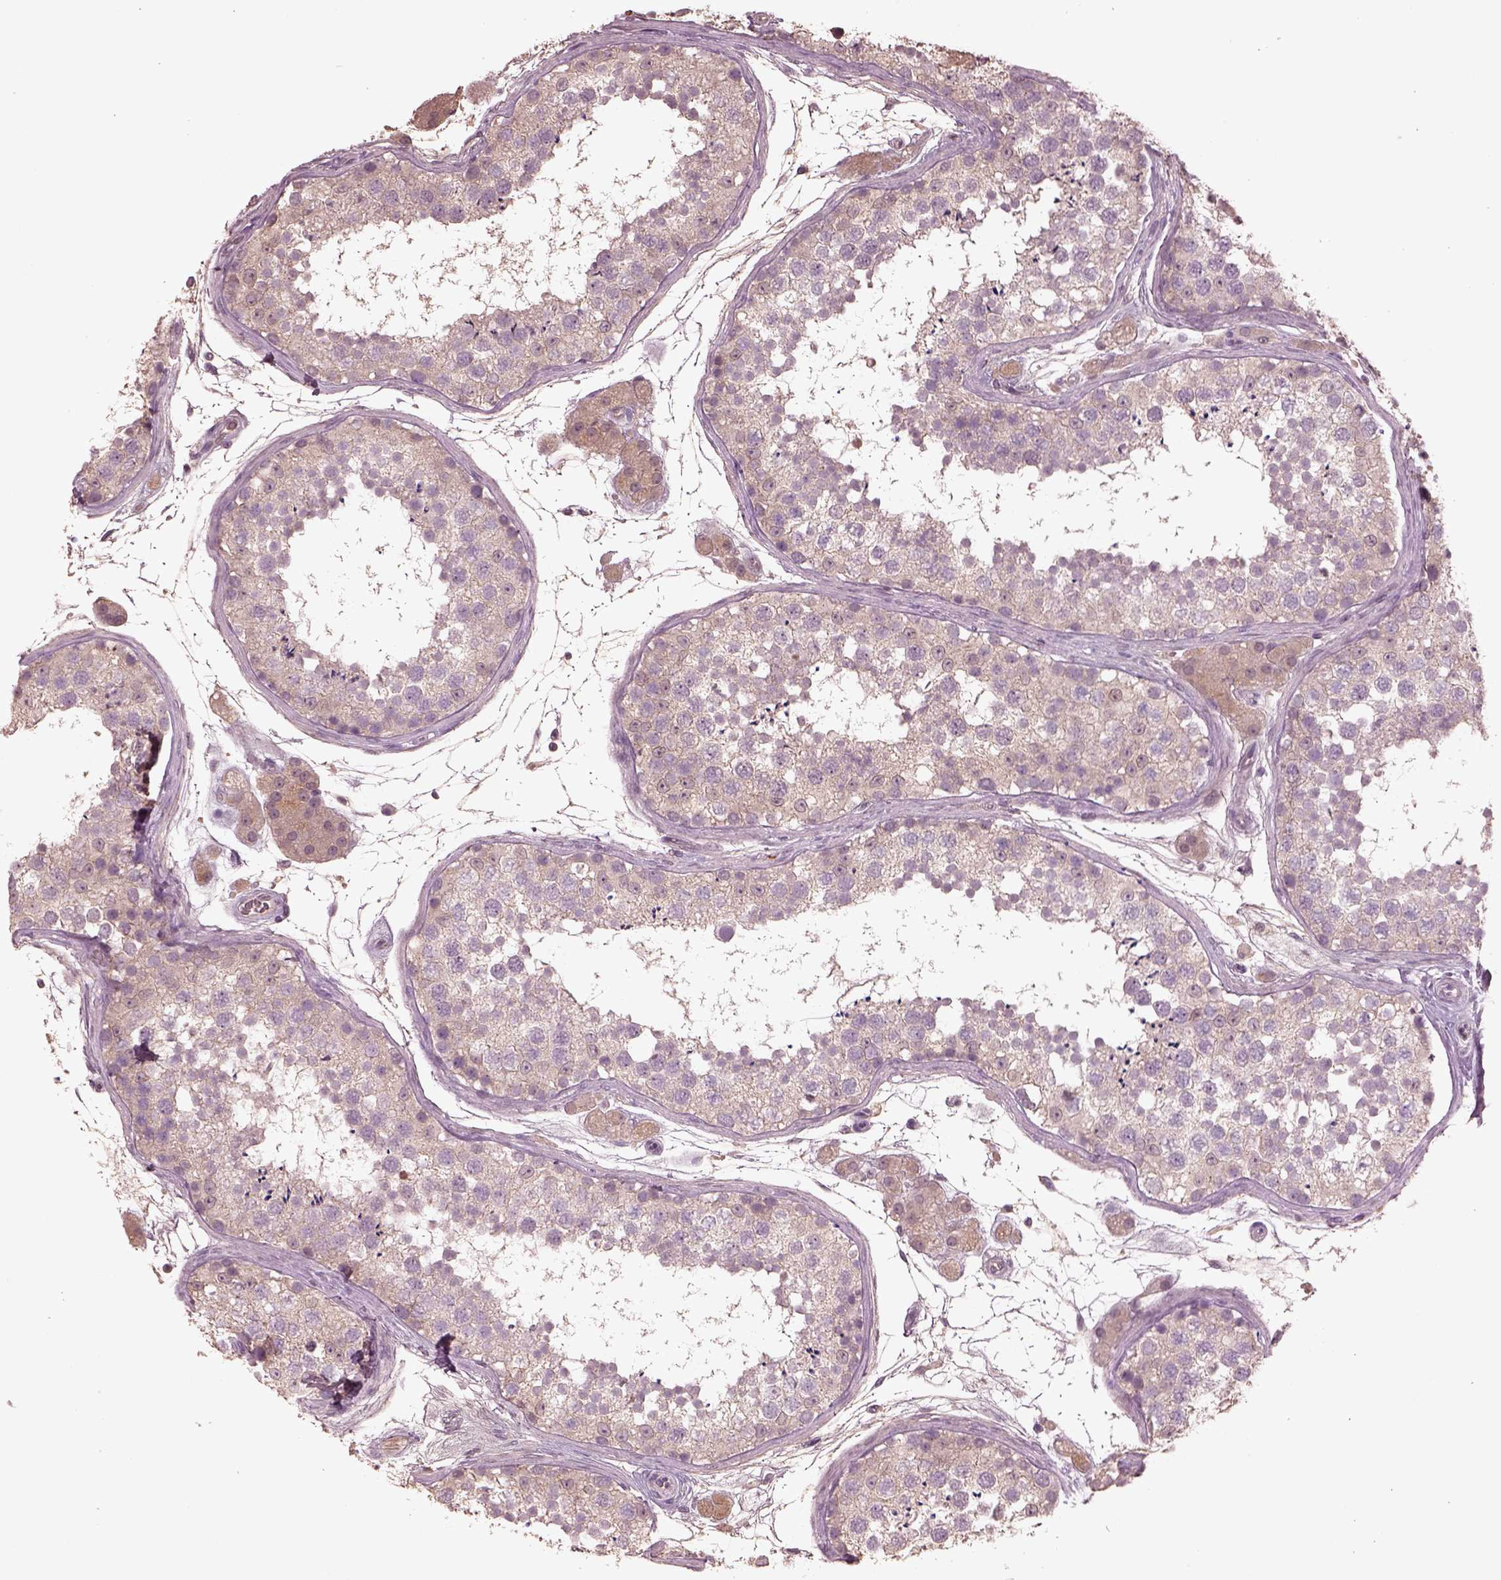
{"staining": {"intensity": "negative", "quantity": "none", "location": "none"}, "tissue": "testis", "cell_type": "Cells in seminiferous ducts", "image_type": "normal", "snomed": [{"axis": "morphology", "description": "Normal tissue, NOS"}, {"axis": "topography", "description": "Testis"}], "caption": "Image shows no protein staining in cells in seminiferous ducts of benign testis. (Stains: DAB (3,3'-diaminobenzidine) IHC with hematoxylin counter stain, Microscopy: brightfield microscopy at high magnification).", "gene": "PTX4", "patient": {"sex": "male", "age": 41}}